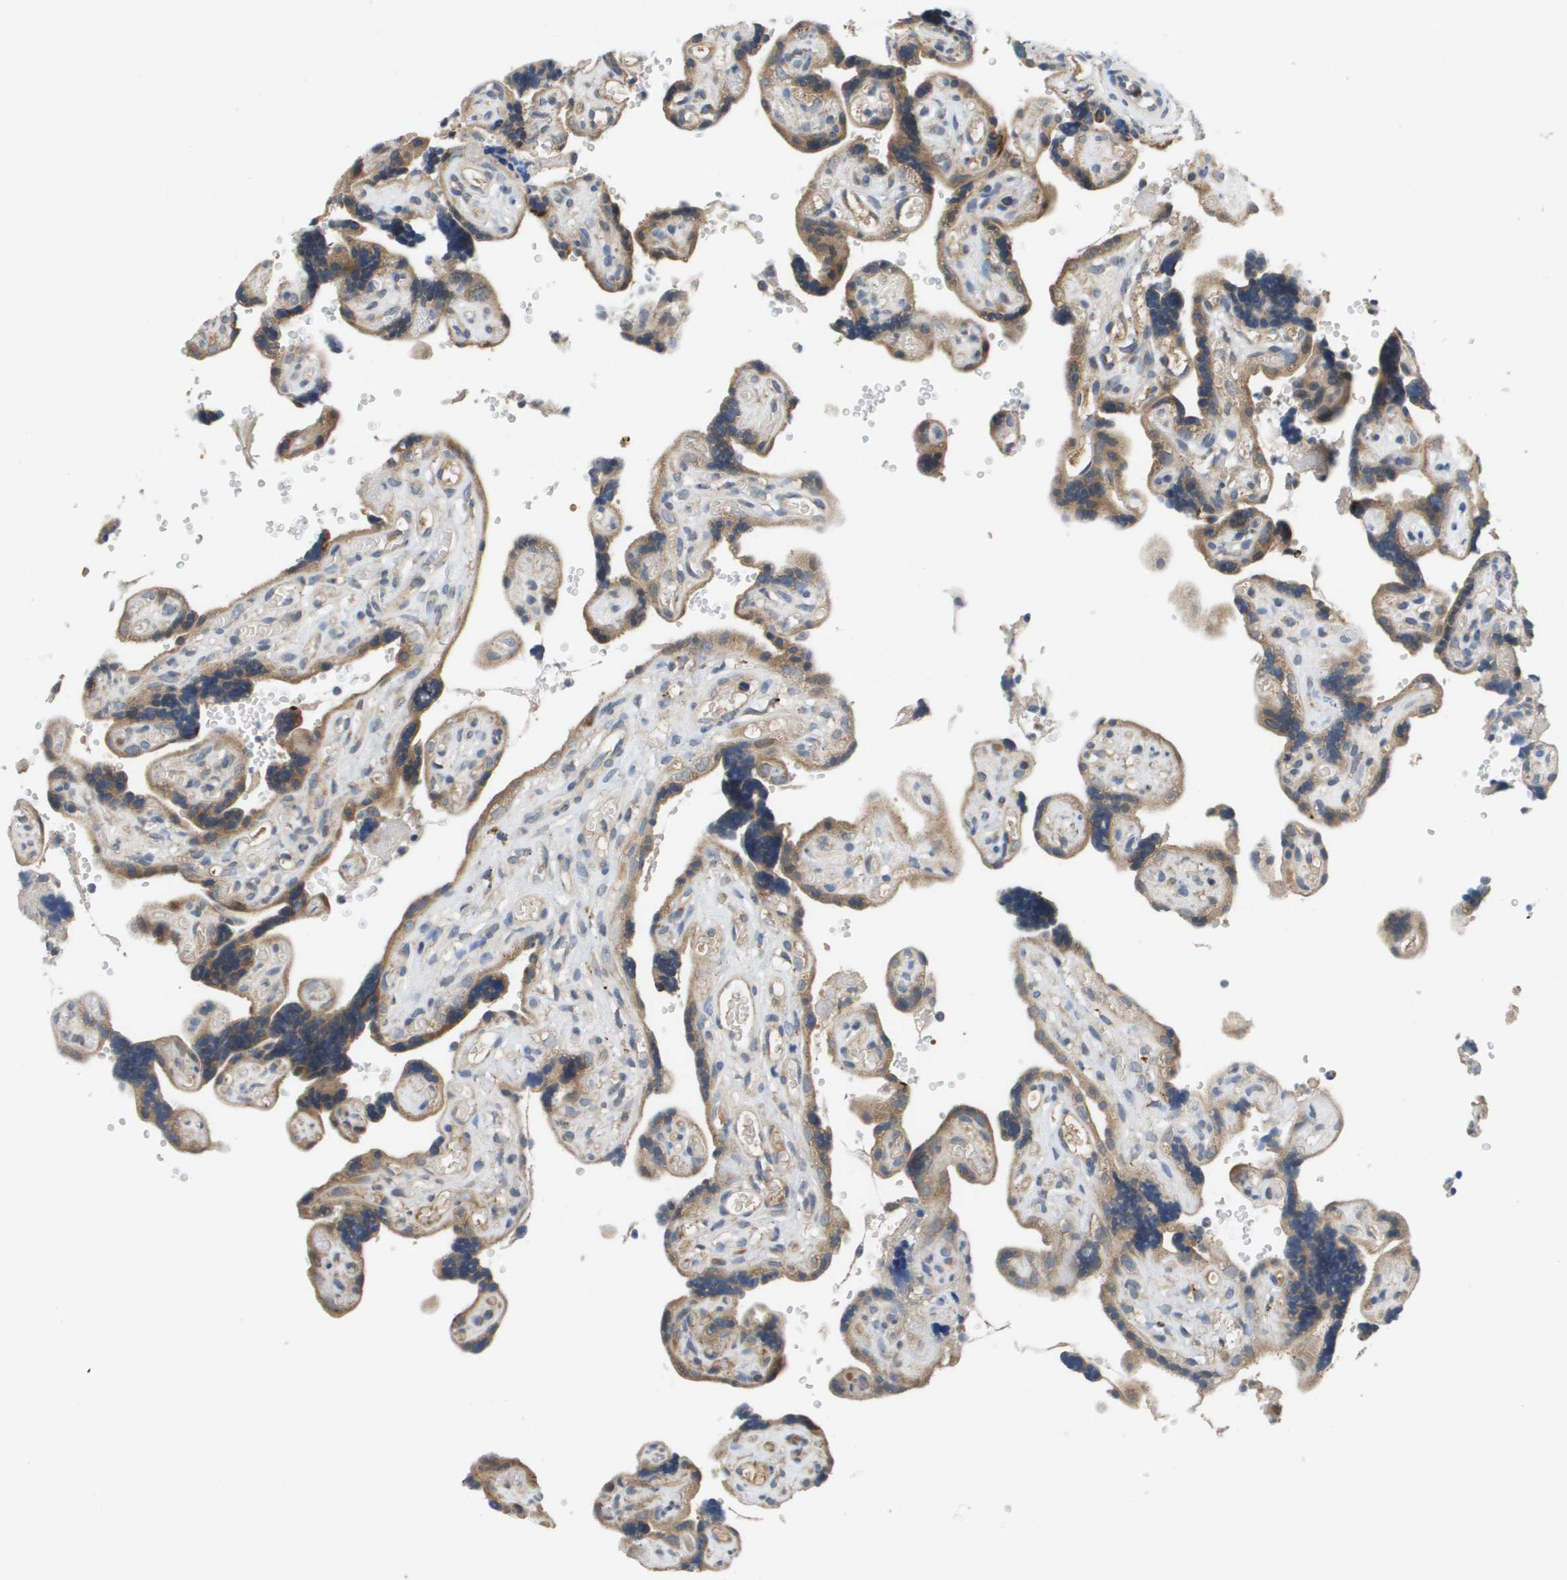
{"staining": {"intensity": "weak", "quantity": ">75%", "location": "cytoplasmic/membranous"}, "tissue": "placenta", "cell_type": "Decidual cells", "image_type": "normal", "snomed": [{"axis": "morphology", "description": "Normal tissue, NOS"}, {"axis": "topography", "description": "Placenta"}], "caption": "Placenta stained with immunohistochemistry shows weak cytoplasmic/membranous staining in approximately >75% of decidual cells.", "gene": "SLC25A20", "patient": {"sex": "female", "age": 30}}